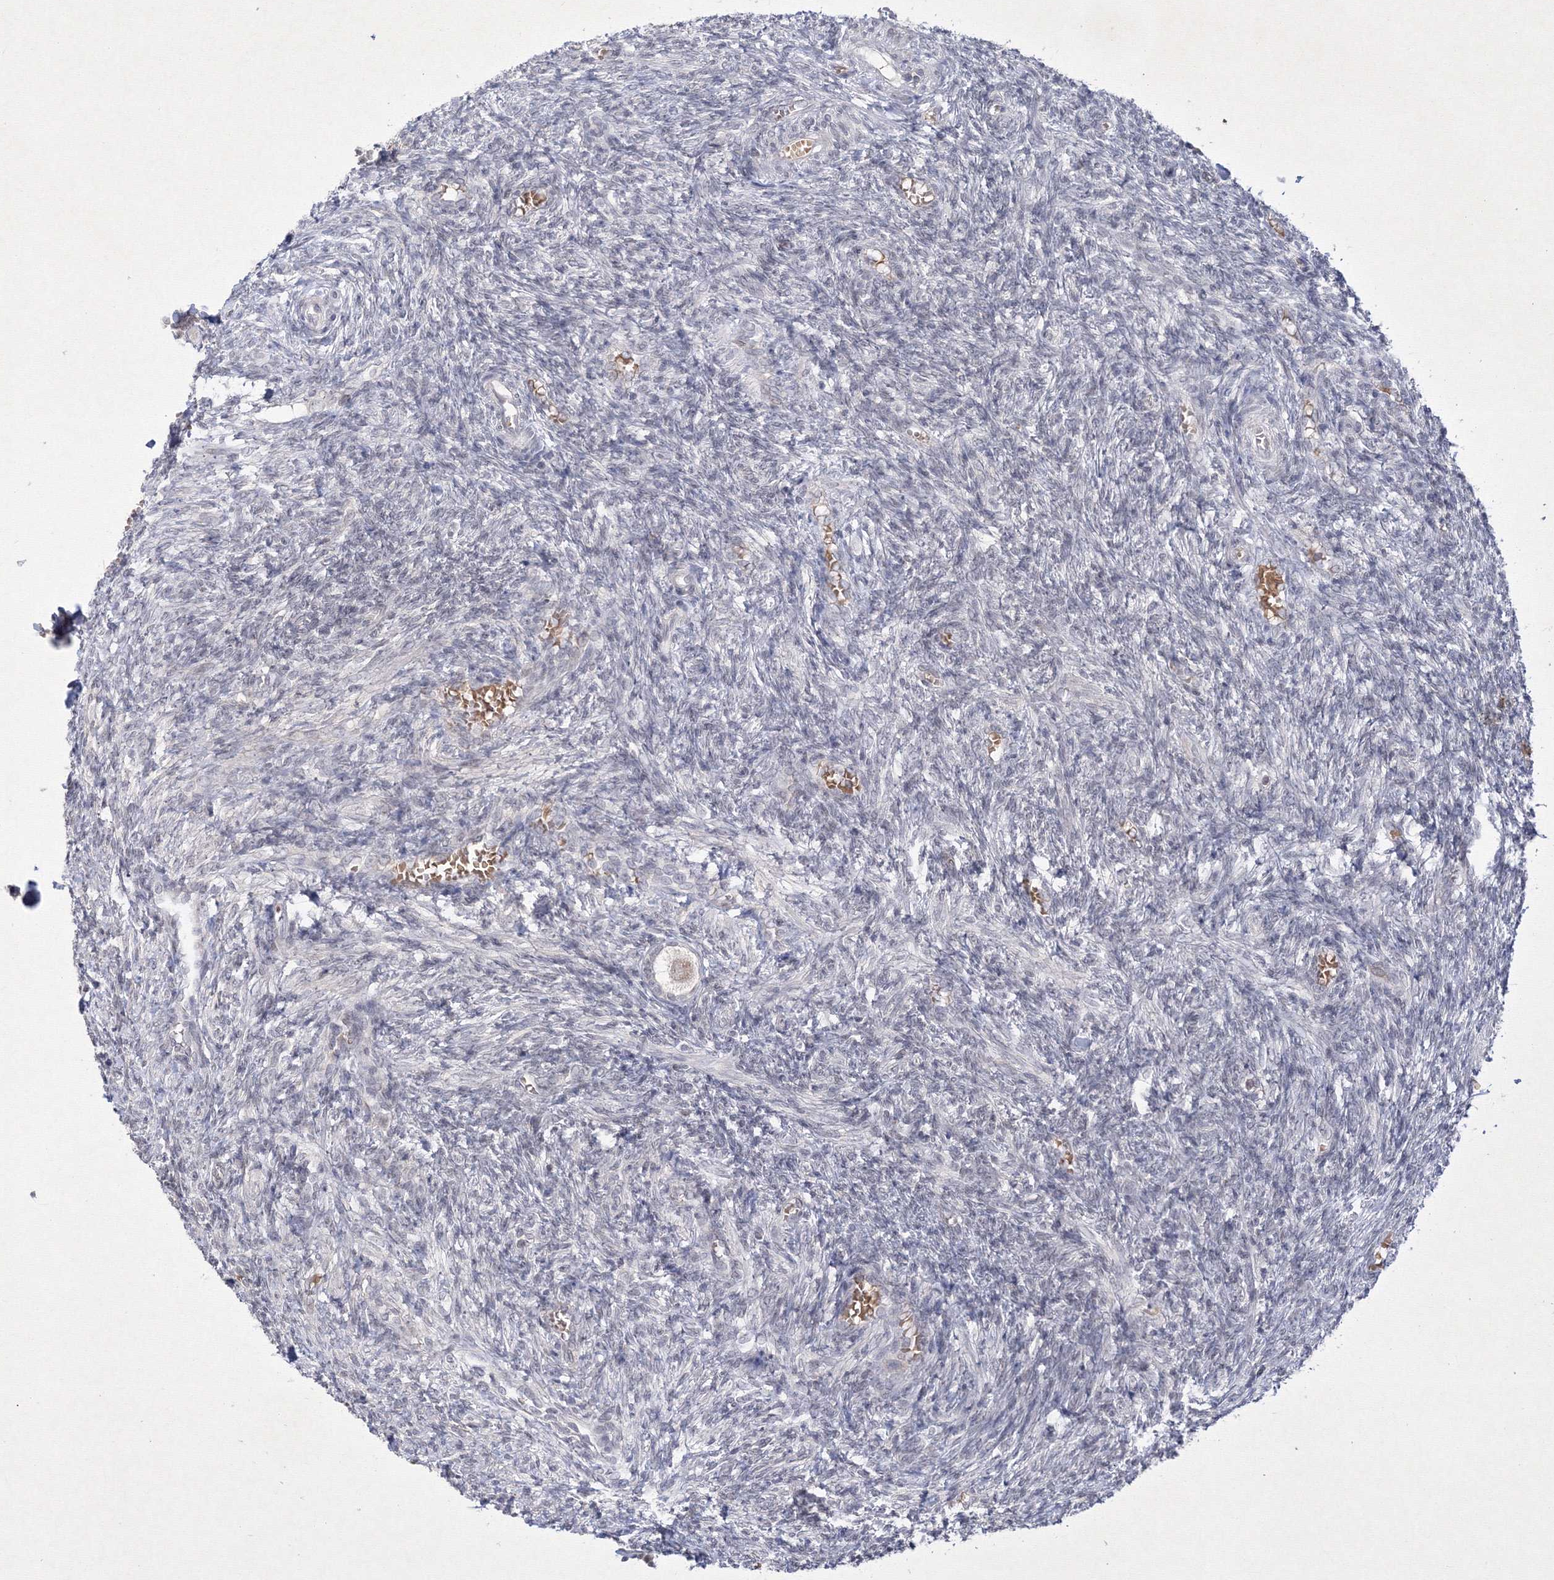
{"staining": {"intensity": "weak", "quantity": "25%-75%", "location": "cytoplasmic/membranous"}, "tissue": "ovary", "cell_type": "Follicle cells", "image_type": "normal", "snomed": [{"axis": "morphology", "description": "Normal tissue, NOS"}, {"axis": "topography", "description": "Ovary"}], "caption": "This micrograph shows benign ovary stained with IHC to label a protein in brown. The cytoplasmic/membranous of follicle cells show weak positivity for the protein. Nuclei are counter-stained blue.", "gene": "NXPE3", "patient": {"sex": "female", "age": 27}}